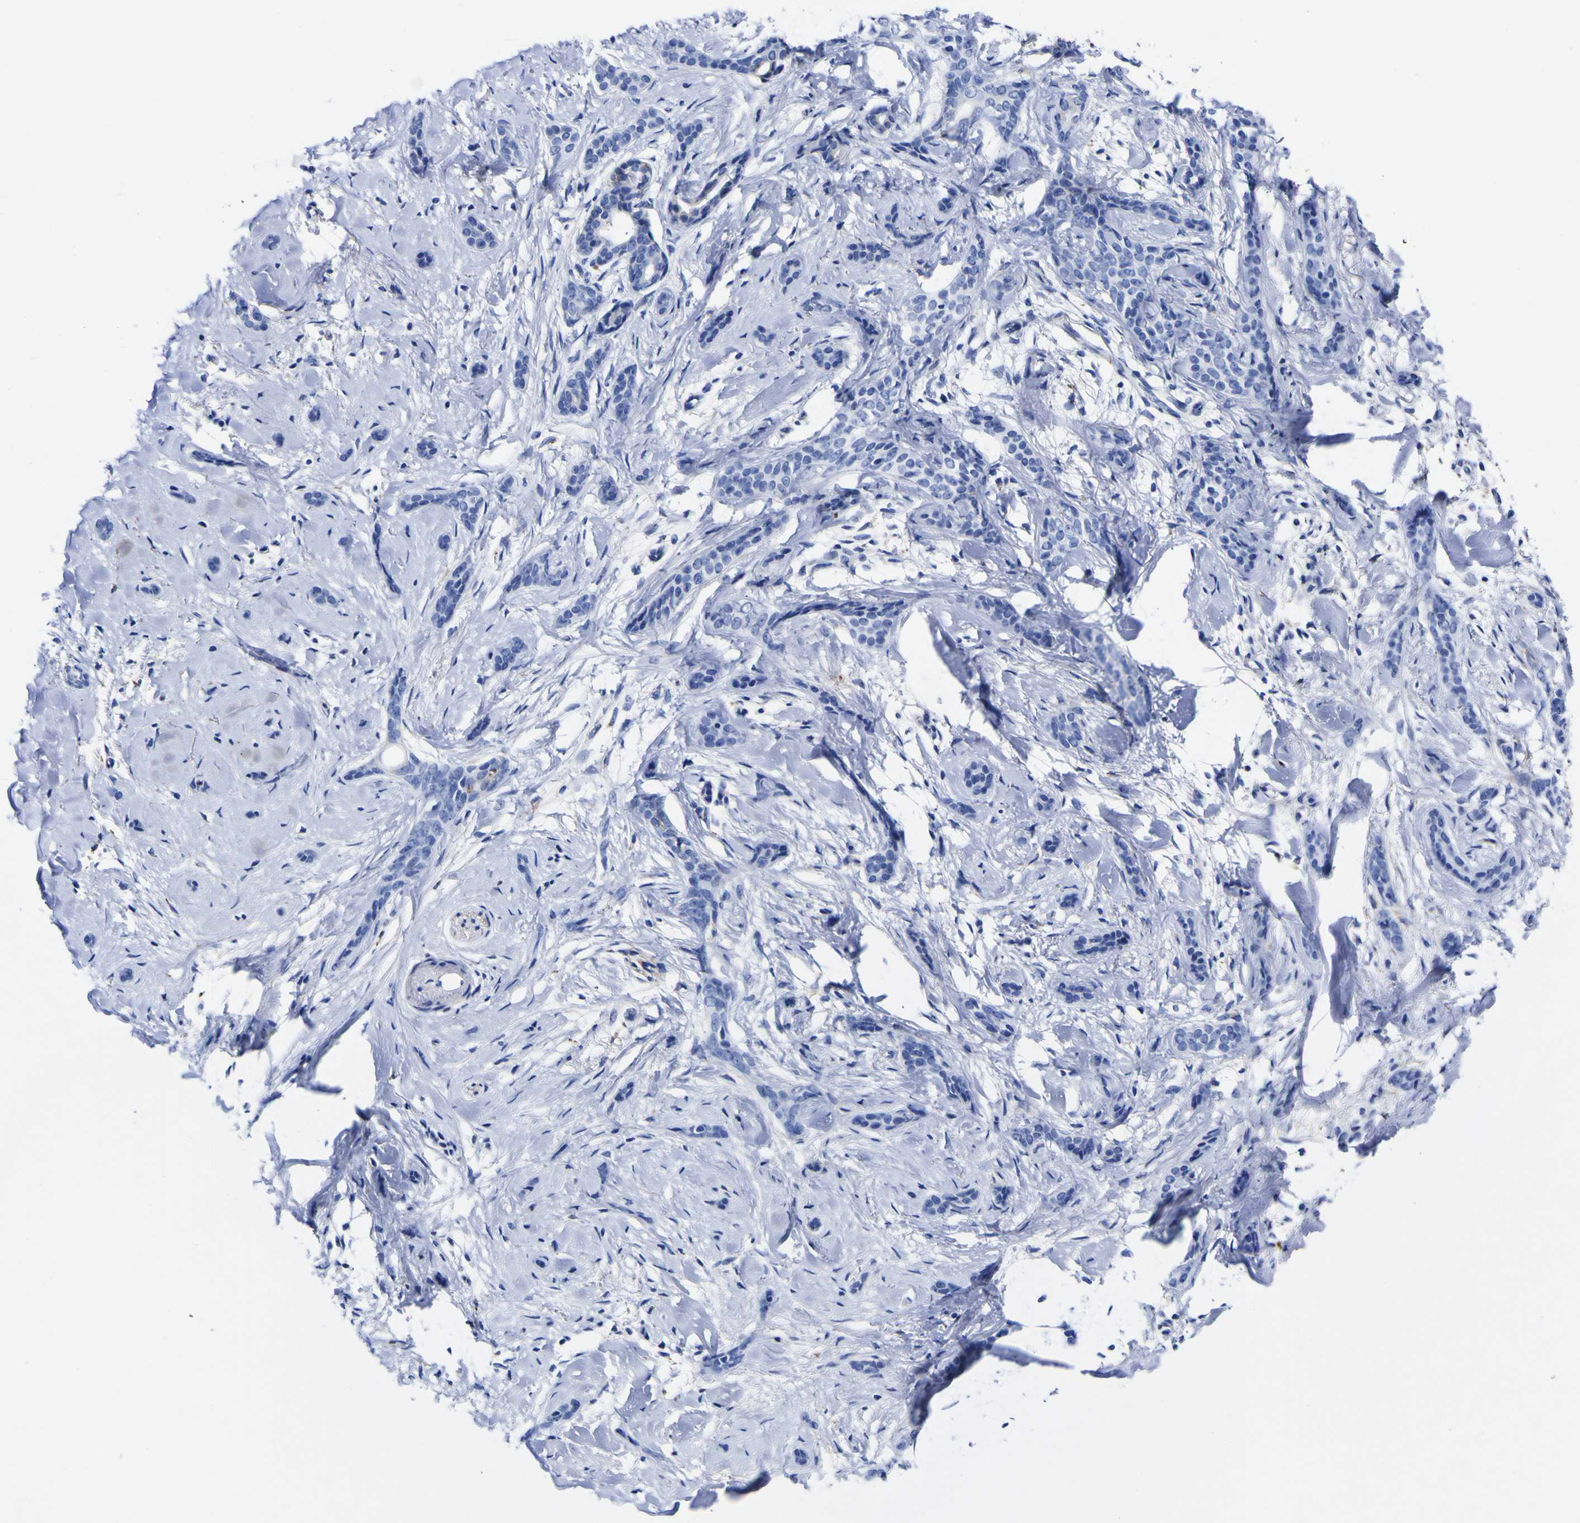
{"staining": {"intensity": "negative", "quantity": "none", "location": "none"}, "tissue": "skin cancer", "cell_type": "Tumor cells", "image_type": "cancer", "snomed": [{"axis": "morphology", "description": "Basal cell carcinoma"}, {"axis": "morphology", "description": "Adnexal tumor, benign"}, {"axis": "topography", "description": "Skin"}], "caption": "Tumor cells show no significant protein staining in skin cancer (benign adnexal tumor).", "gene": "HLA-DQA1", "patient": {"sex": "female", "age": 42}}